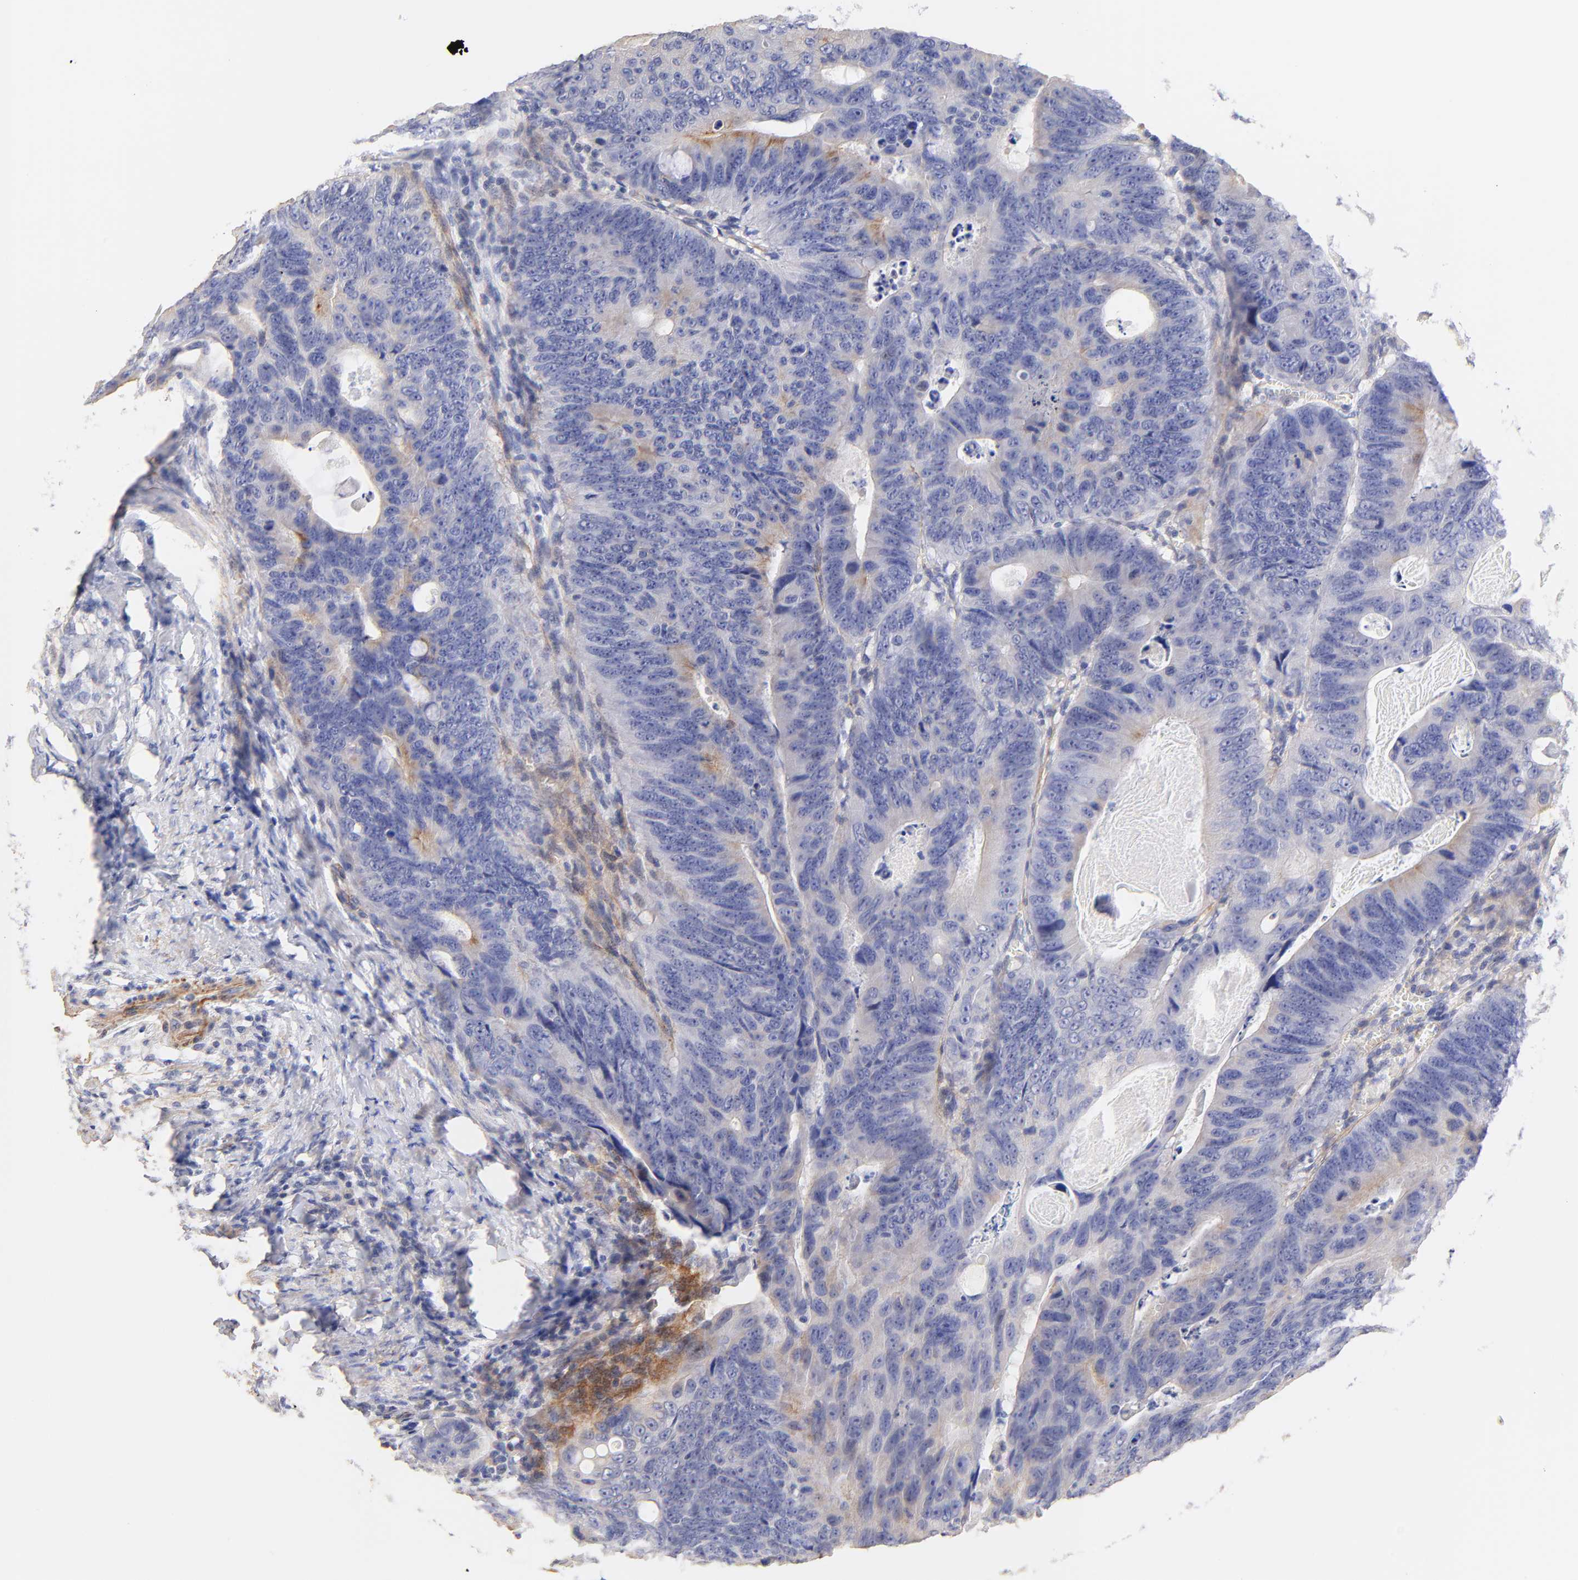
{"staining": {"intensity": "weak", "quantity": "25%-75%", "location": "cytoplasmic/membranous"}, "tissue": "colorectal cancer", "cell_type": "Tumor cells", "image_type": "cancer", "snomed": [{"axis": "morphology", "description": "Adenocarcinoma, NOS"}, {"axis": "topography", "description": "Colon"}], "caption": "Immunohistochemistry (IHC) of human adenocarcinoma (colorectal) reveals low levels of weak cytoplasmic/membranous staining in about 25%-75% of tumor cells.", "gene": "ACTRT1", "patient": {"sex": "female", "age": 55}}